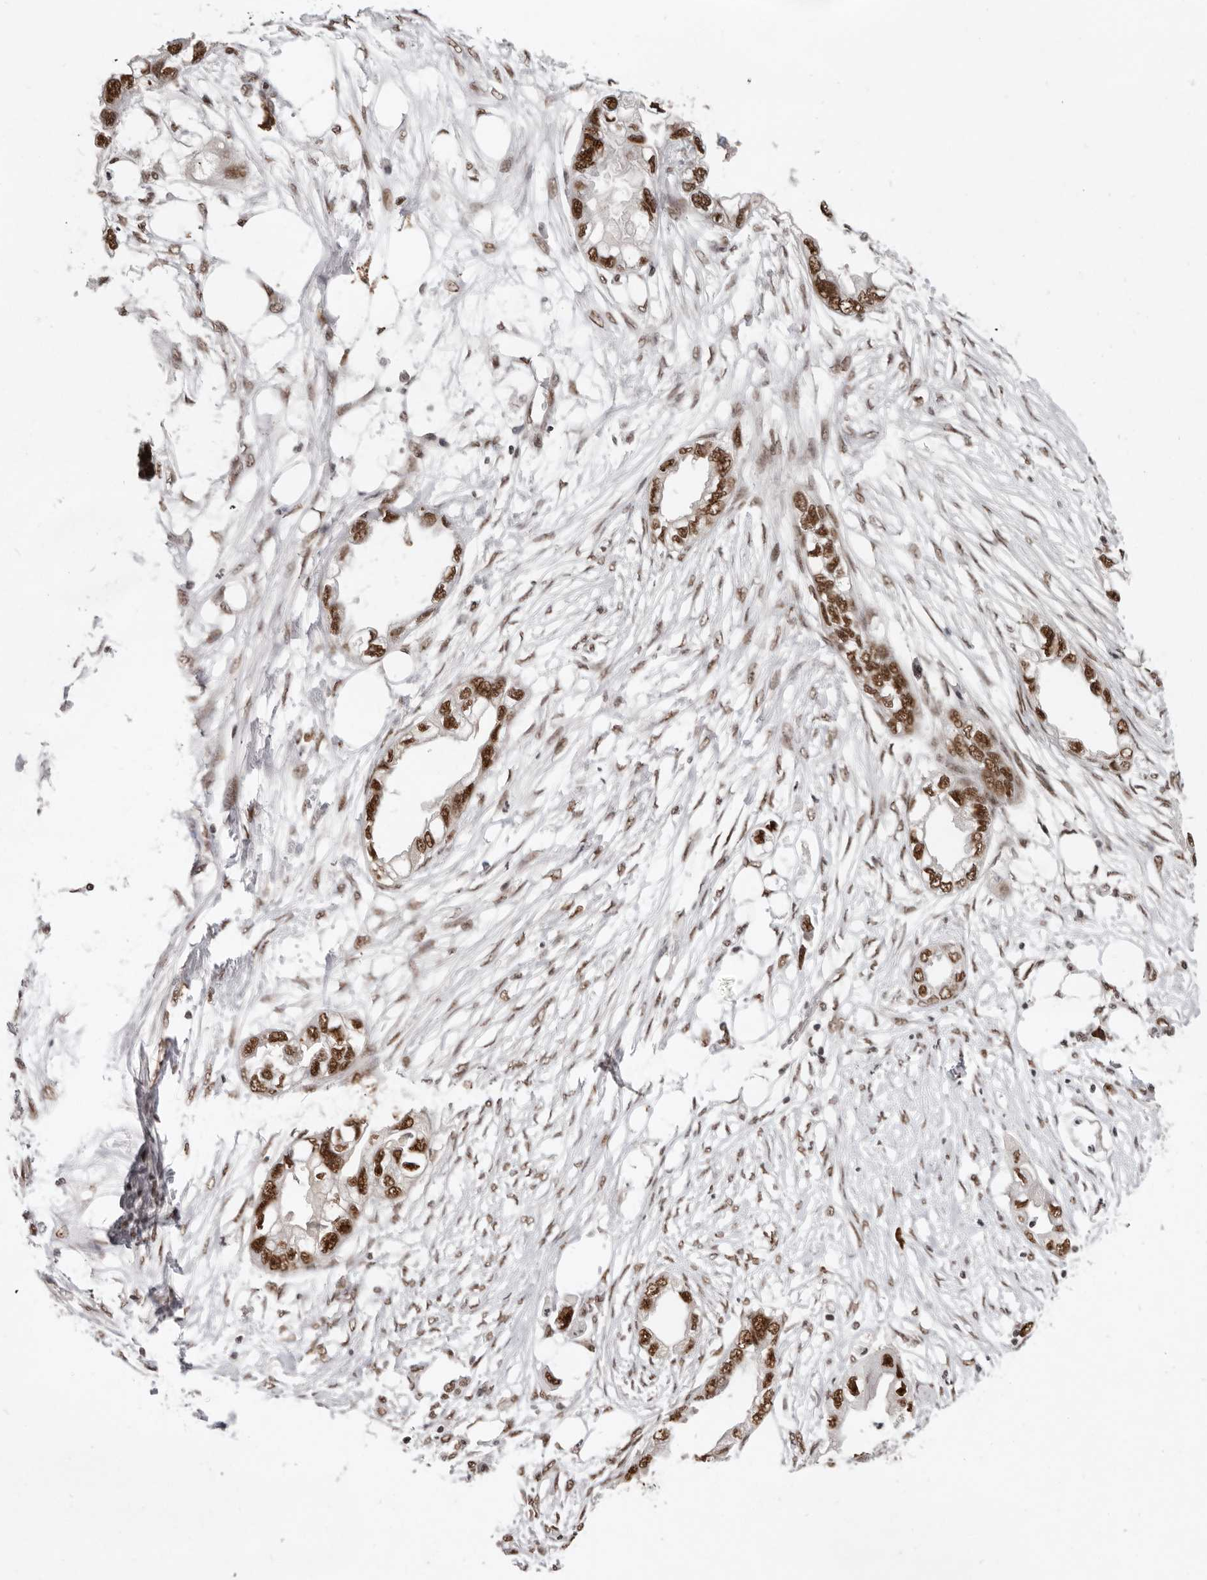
{"staining": {"intensity": "strong", "quantity": ">75%", "location": "nuclear"}, "tissue": "endometrial cancer", "cell_type": "Tumor cells", "image_type": "cancer", "snomed": [{"axis": "morphology", "description": "Adenocarcinoma, NOS"}, {"axis": "morphology", "description": "Adenocarcinoma, metastatic, NOS"}, {"axis": "topography", "description": "Adipose tissue"}, {"axis": "topography", "description": "Endometrium"}], "caption": "Immunohistochemistry (IHC) (DAB) staining of endometrial cancer (adenocarcinoma) exhibits strong nuclear protein staining in about >75% of tumor cells.", "gene": "CHTOP", "patient": {"sex": "female", "age": 67}}